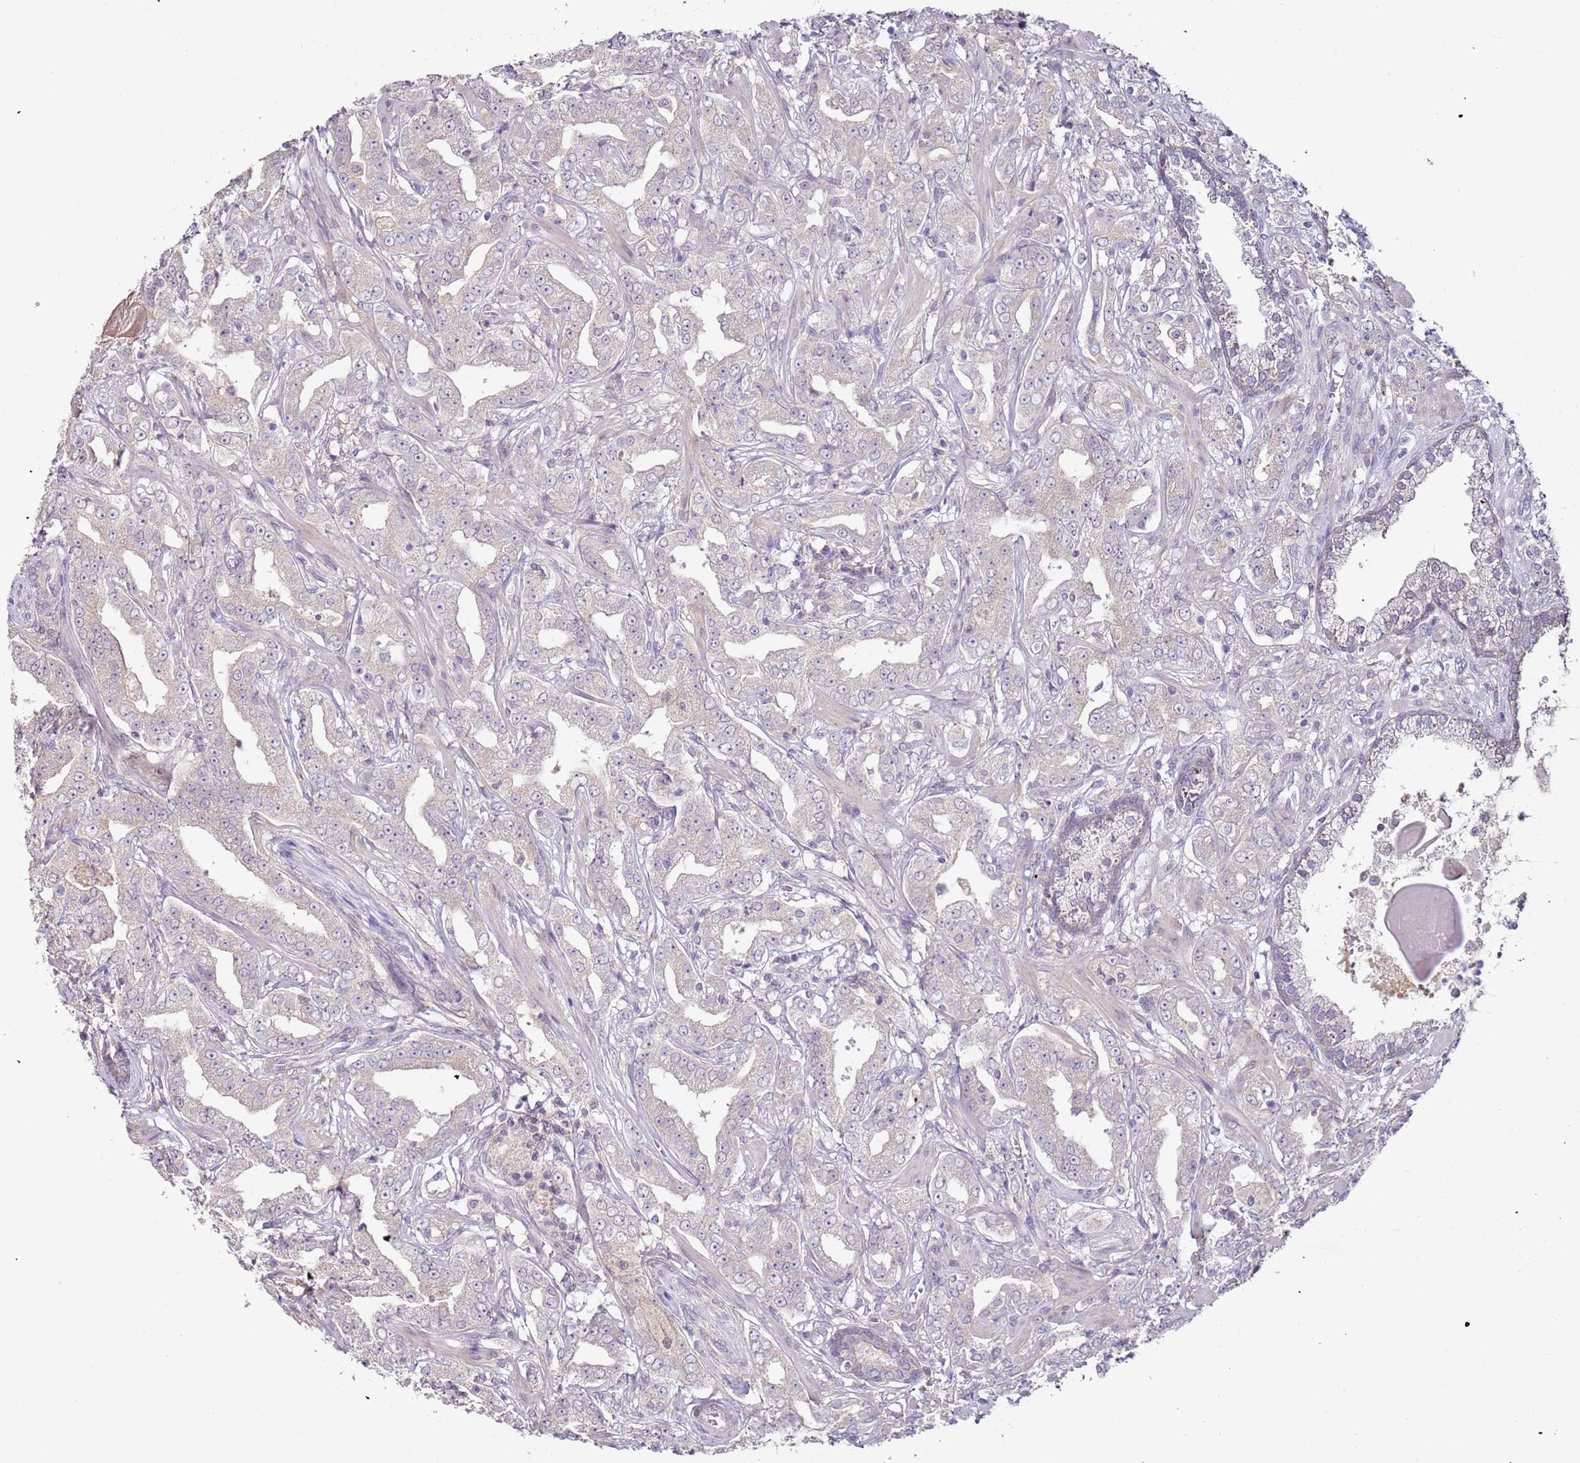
{"staining": {"intensity": "negative", "quantity": "none", "location": "none"}, "tissue": "prostate cancer", "cell_type": "Tumor cells", "image_type": "cancer", "snomed": [{"axis": "morphology", "description": "Adenocarcinoma, High grade"}, {"axis": "topography", "description": "Prostate"}], "caption": "Immunohistochemistry of human prostate adenocarcinoma (high-grade) demonstrates no staining in tumor cells.", "gene": "MDH1", "patient": {"sex": "male", "age": 63}}